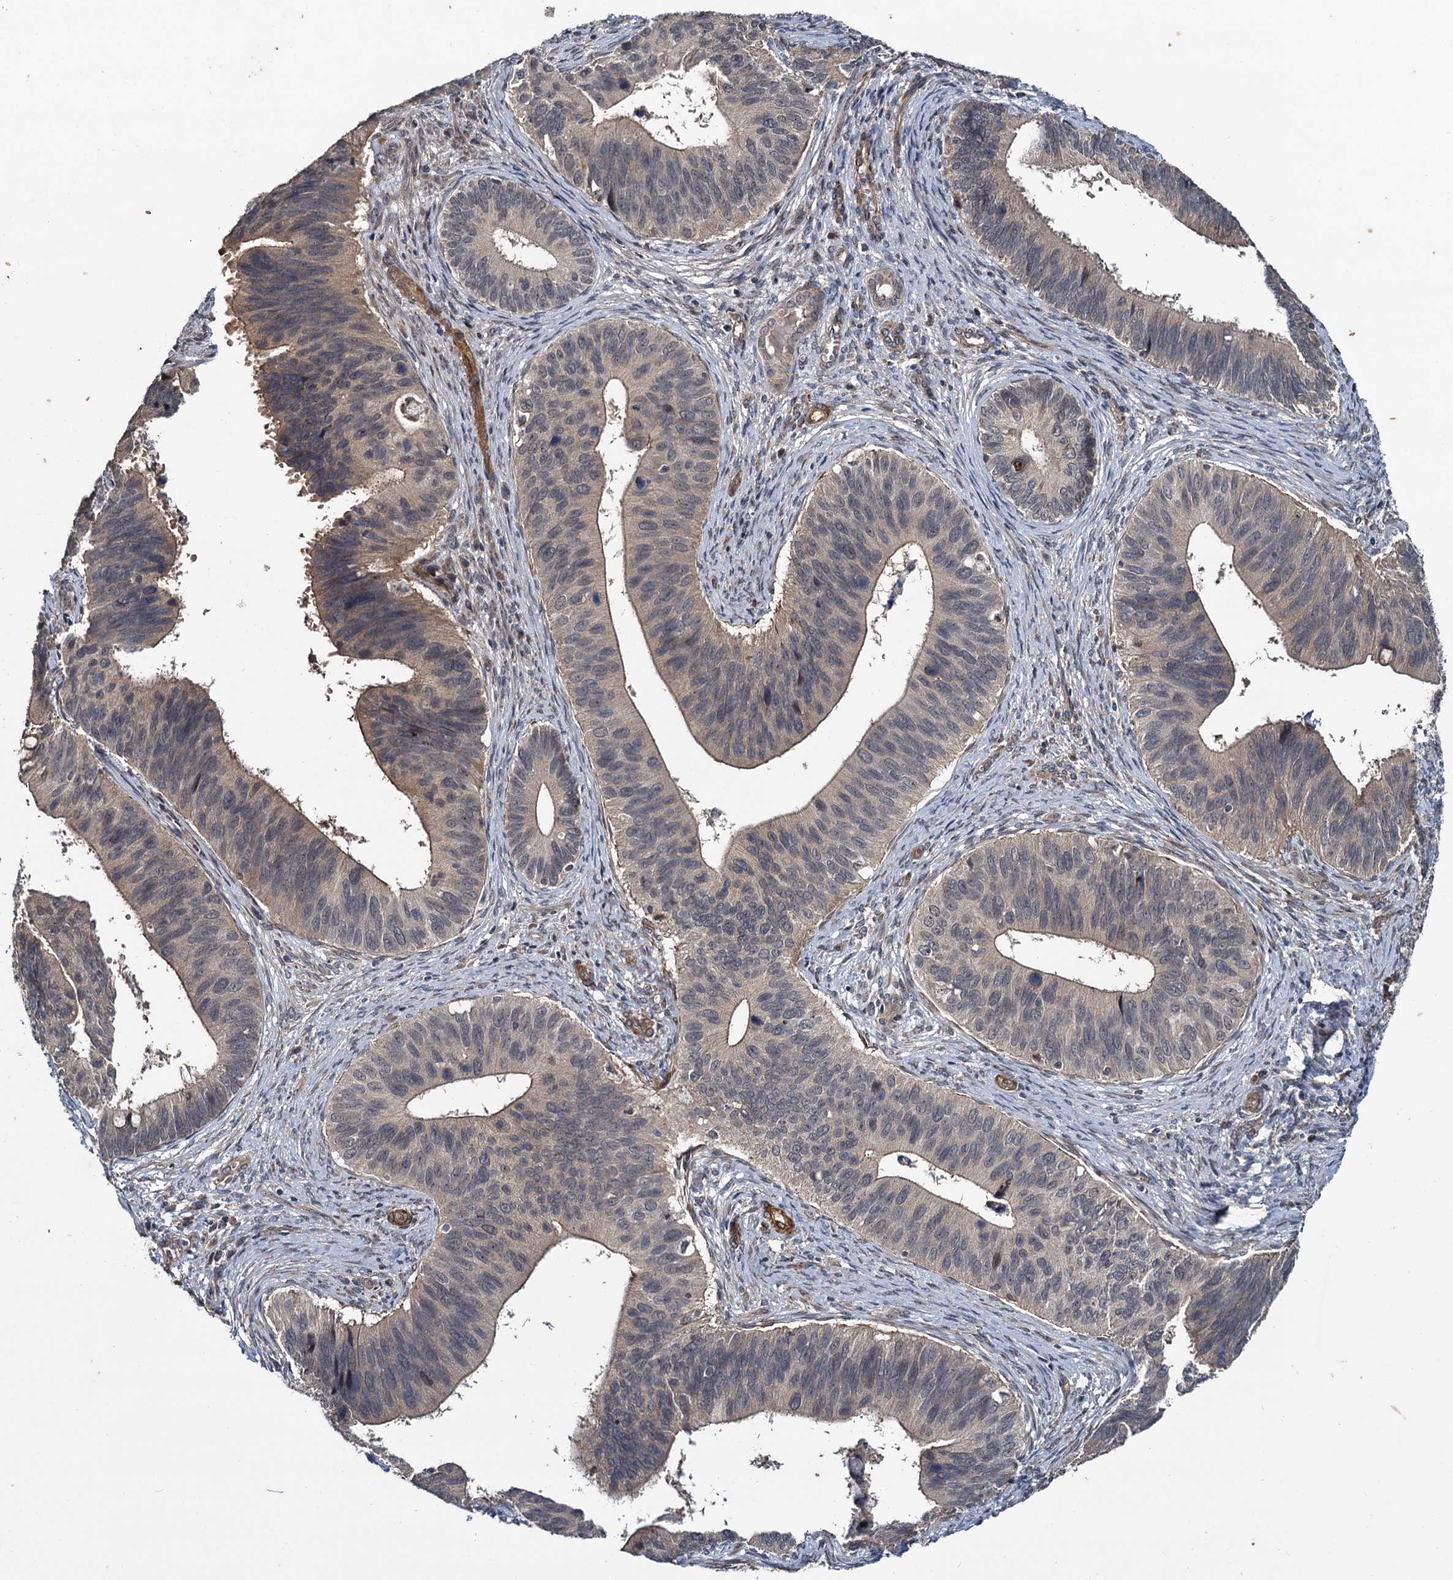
{"staining": {"intensity": "weak", "quantity": "25%-75%", "location": "cytoplasmic/membranous"}, "tissue": "cervical cancer", "cell_type": "Tumor cells", "image_type": "cancer", "snomed": [{"axis": "morphology", "description": "Adenocarcinoma, NOS"}, {"axis": "topography", "description": "Cervix"}], "caption": "IHC (DAB (3,3'-diaminobenzidine)) staining of cervical adenocarcinoma exhibits weak cytoplasmic/membranous protein staining in approximately 25%-75% of tumor cells.", "gene": "ARHGAP42", "patient": {"sex": "female", "age": 42}}